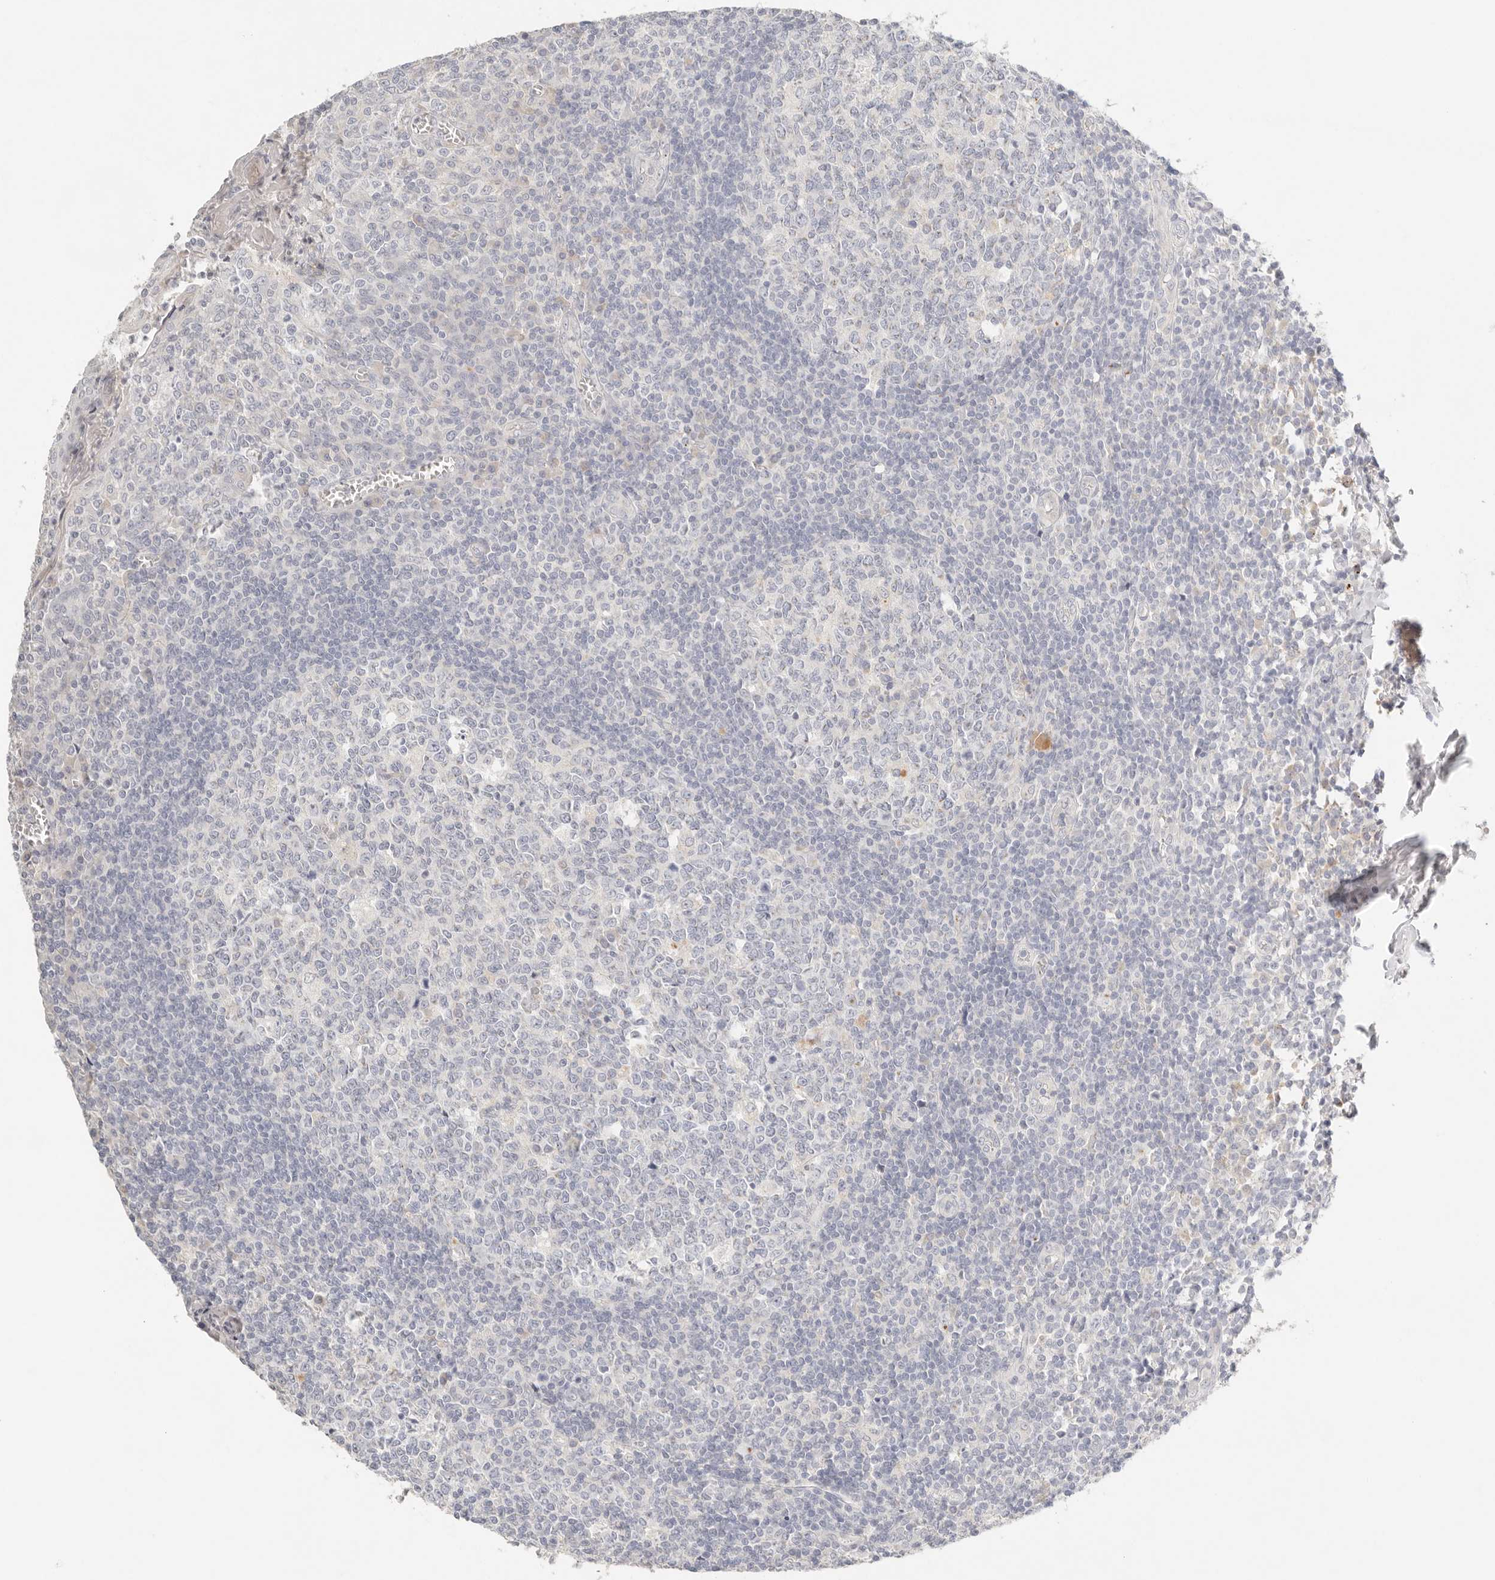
{"staining": {"intensity": "negative", "quantity": "none", "location": "none"}, "tissue": "tonsil", "cell_type": "Germinal center cells", "image_type": "normal", "snomed": [{"axis": "morphology", "description": "Normal tissue, NOS"}, {"axis": "topography", "description": "Tonsil"}], "caption": "Immunohistochemistry micrograph of unremarkable tonsil: human tonsil stained with DAB exhibits no significant protein staining in germinal center cells.", "gene": "CEP120", "patient": {"sex": "female", "age": 19}}